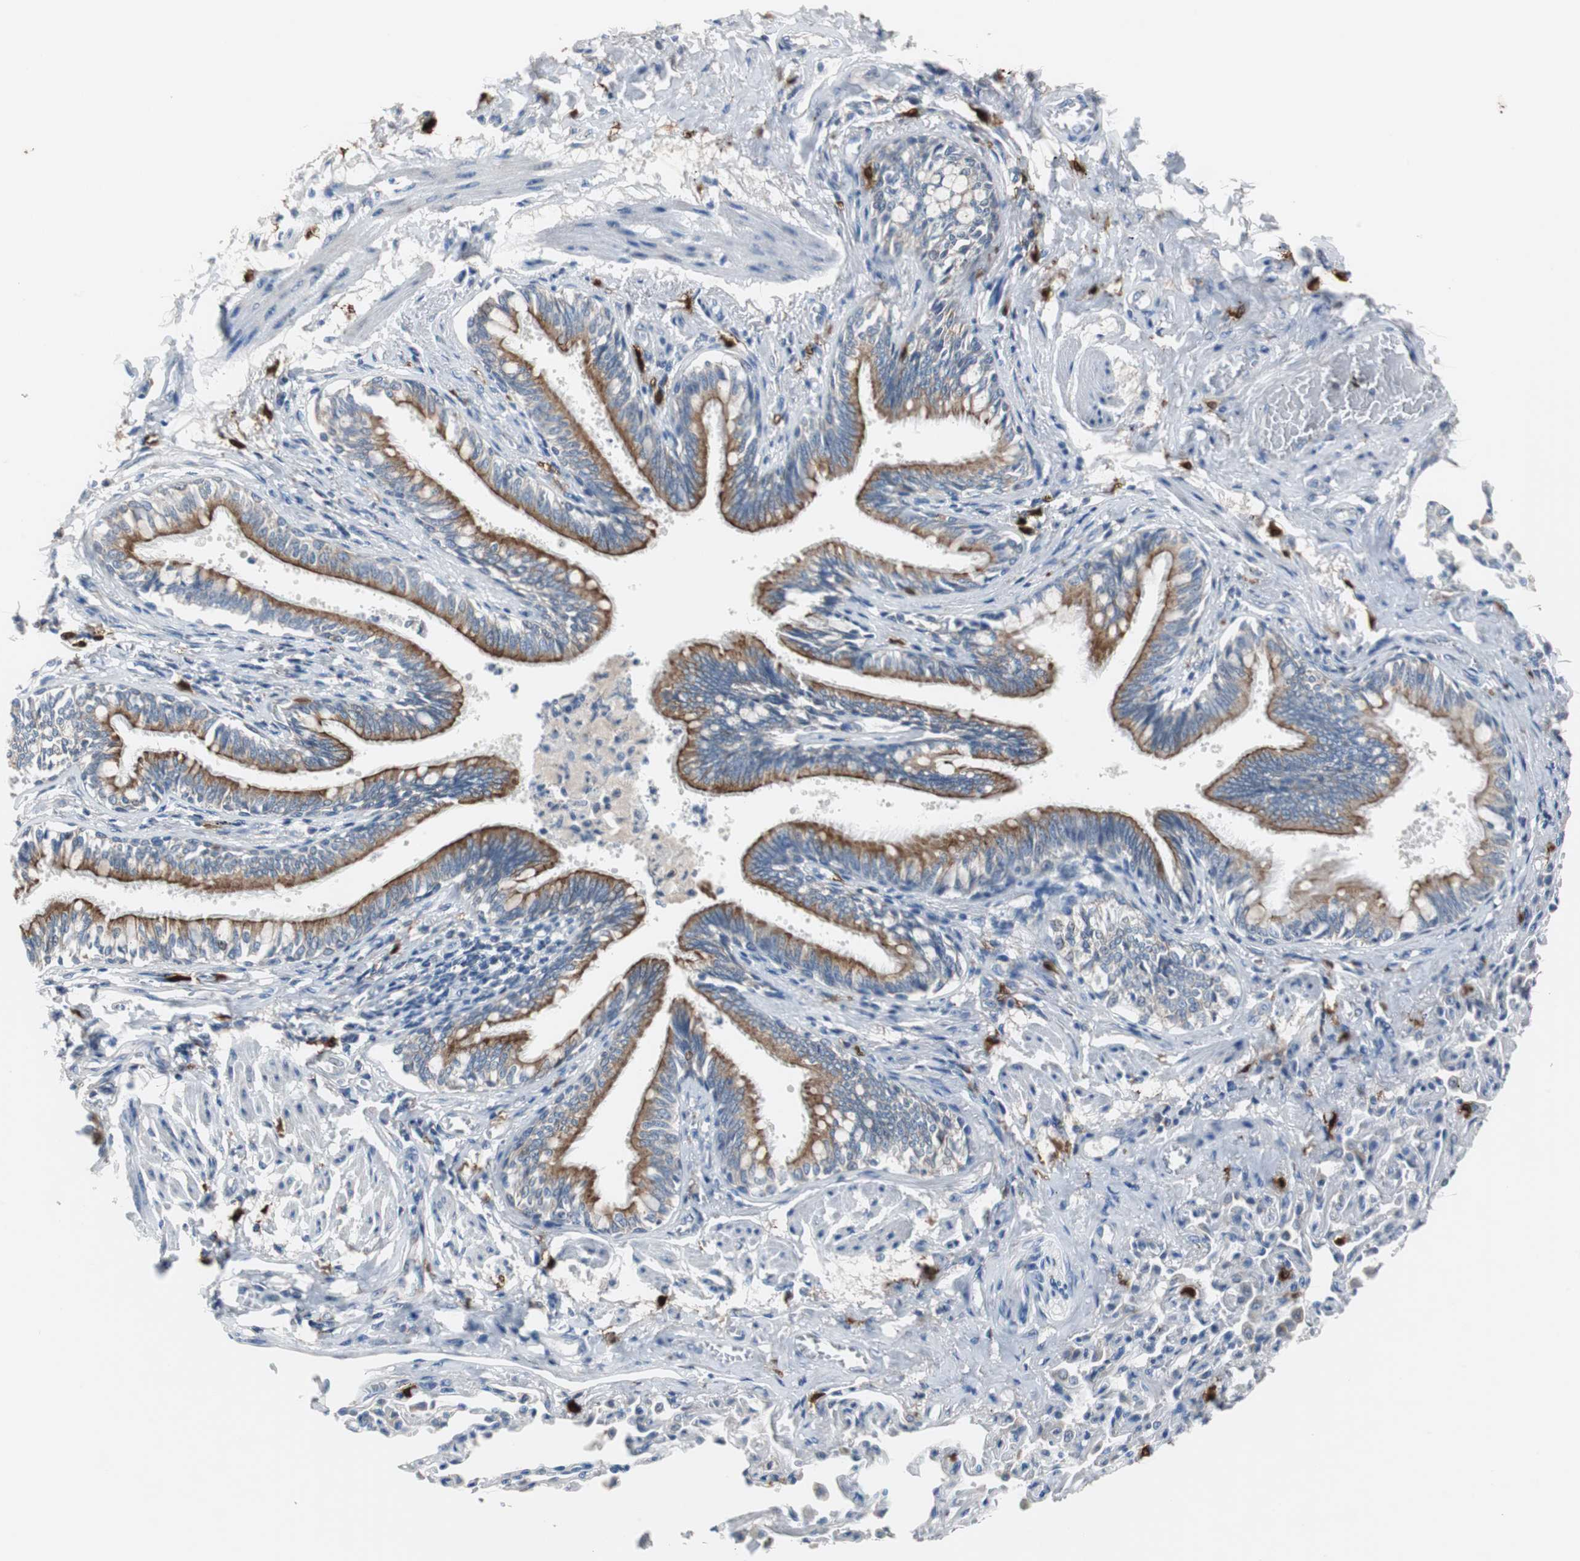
{"staining": {"intensity": "strong", "quantity": ">75%", "location": "cytoplasmic/membranous"}, "tissue": "bronchus", "cell_type": "Respiratory epithelial cells", "image_type": "normal", "snomed": [{"axis": "morphology", "description": "Normal tissue, NOS"}, {"axis": "topography", "description": "Lung"}], "caption": "Immunohistochemistry (IHC) photomicrograph of unremarkable human bronchus stained for a protein (brown), which exhibits high levels of strong cytoplasmic/membranous expression in approximately >75% of respiratory epithelial cells.", "gene": "CALB2", "patient": {"sex": "male", "age": 64}}